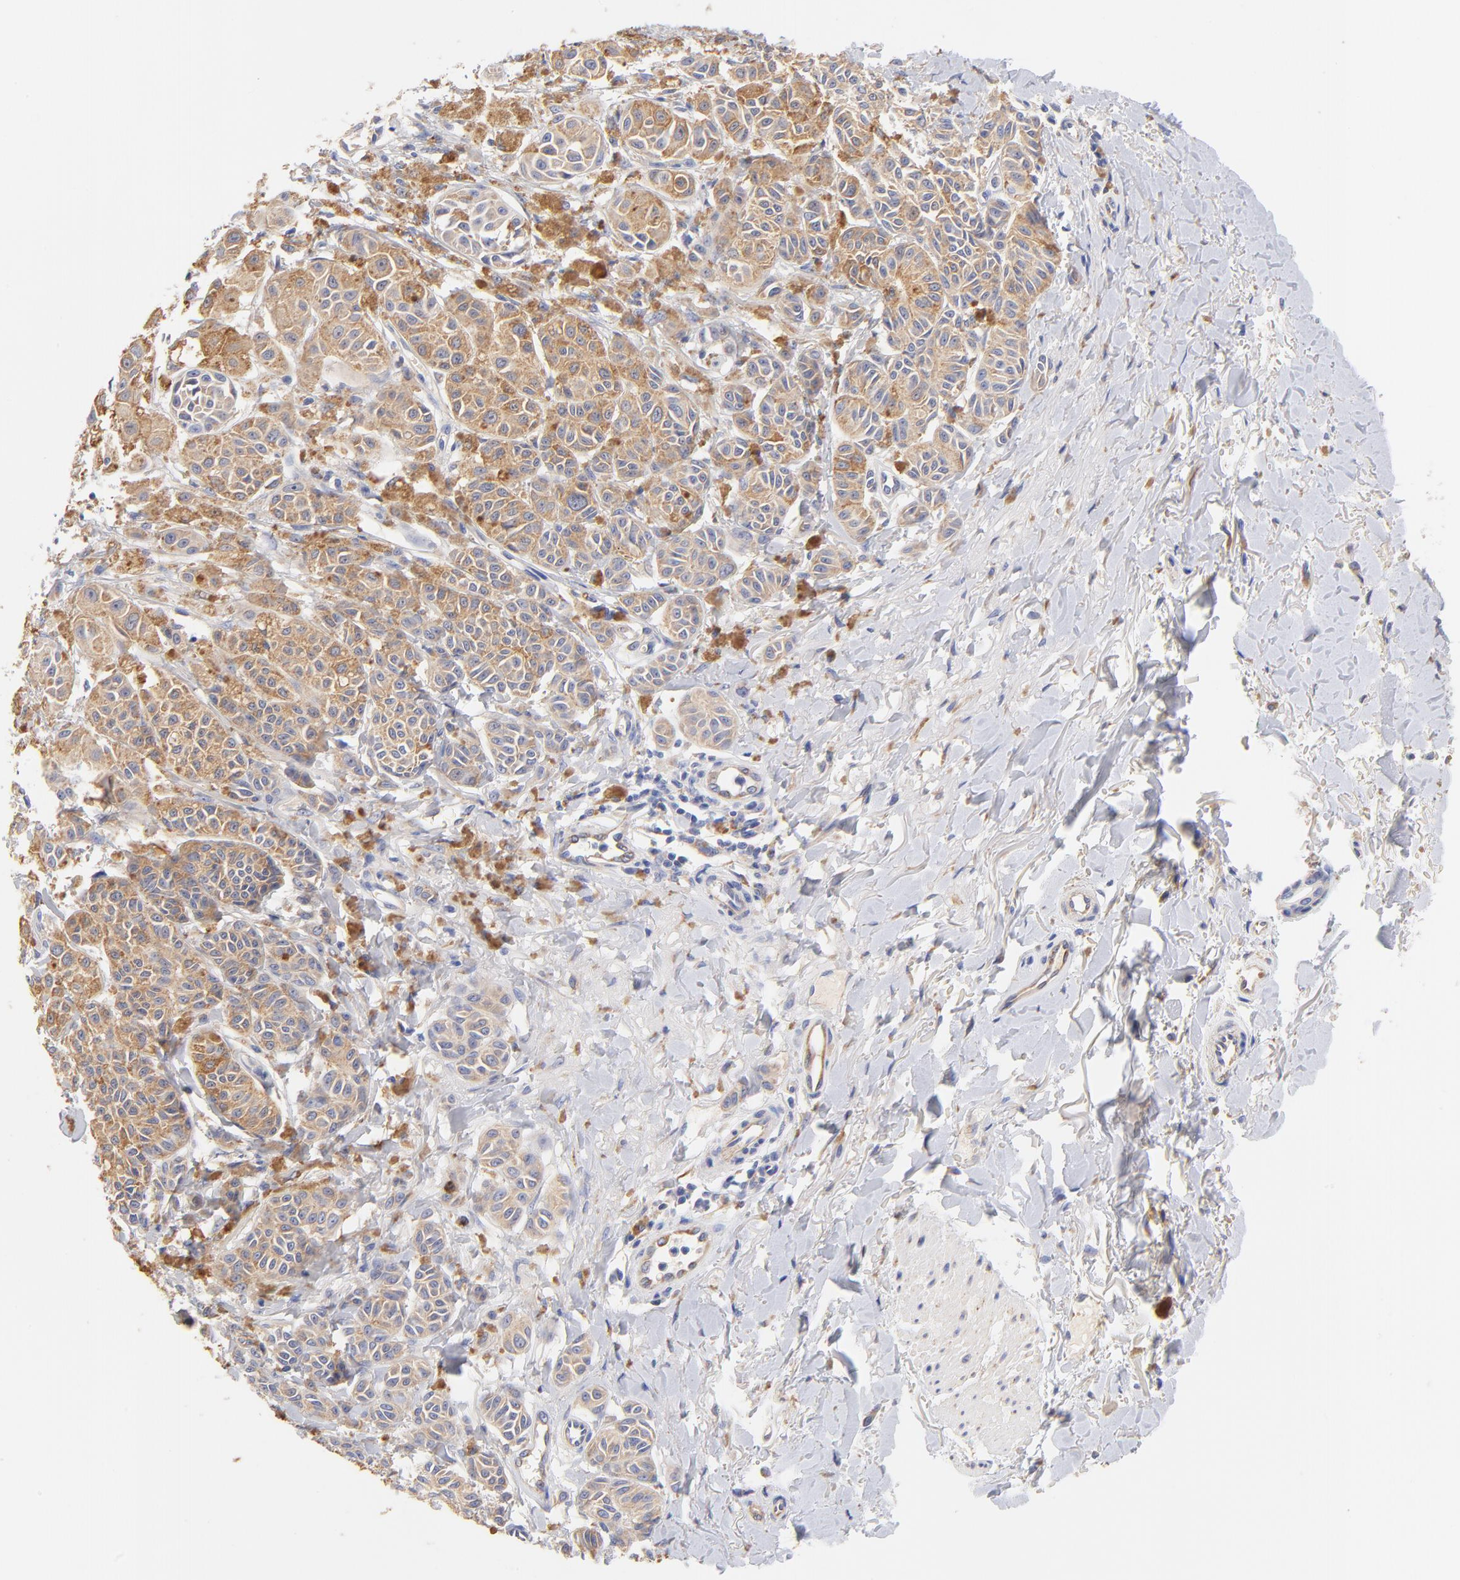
{"staining": {"intensity": "moderate", "quantity": ">75%", "location": "cytoplasmic/membranous"}, "tissue": "melanoma", "cell_type": "Tumor cells", "image_type": "cancer", "snomed": [{"axis": "morphology", "description": "Malignant melanoma, NOS"}, {"axis": "topography", "description": "Skin"}], "caption": "Protein expression analysis of human melanoma reveals moderate cytoplasmic/membranous staining in about >75% of tumor cells.", "gene": "HS3ST1", "patient": {"sex": "male", "age": 76}}